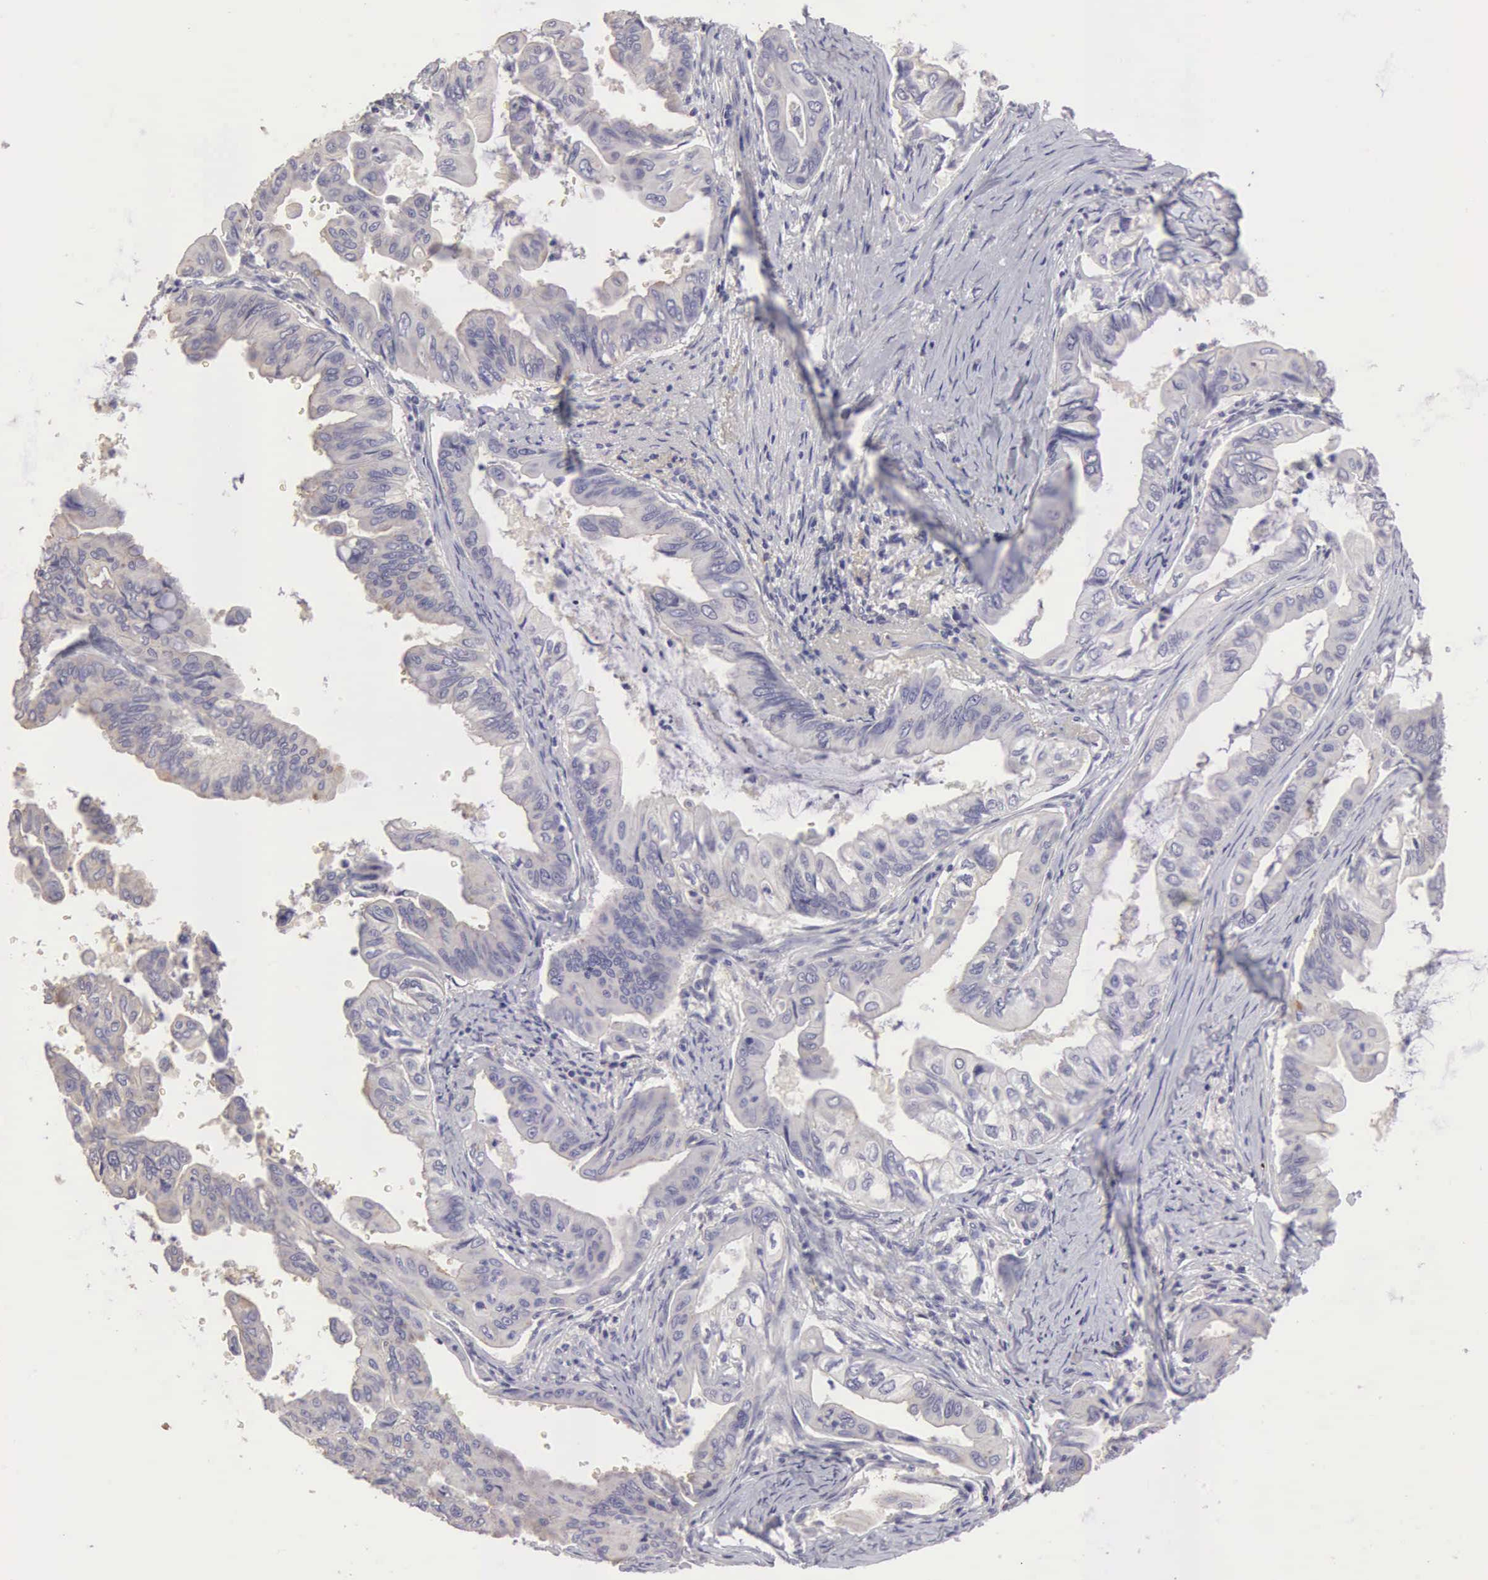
{"staining": {"intensity": "weak", "quantity": "25%-75%", "location": "cytoplasmic/membranous"}, "tissue": "stomach cancer", "cell_type": "Tumor cells", "image_type": "cancer", "snomed": [{"axis": "morphology", "description": "Adenocarcinoma, NOS"}, {"axis": "topography", "description": "Stomach, upper"}], "caption": "Tumor cells reveal low levels of weak cytoplasmic/membranous staining in about 25%-75% of cells in stomach adenocarcinoma.", "gene": "CLU", "patient": {"sex": "male", "age": 80}}